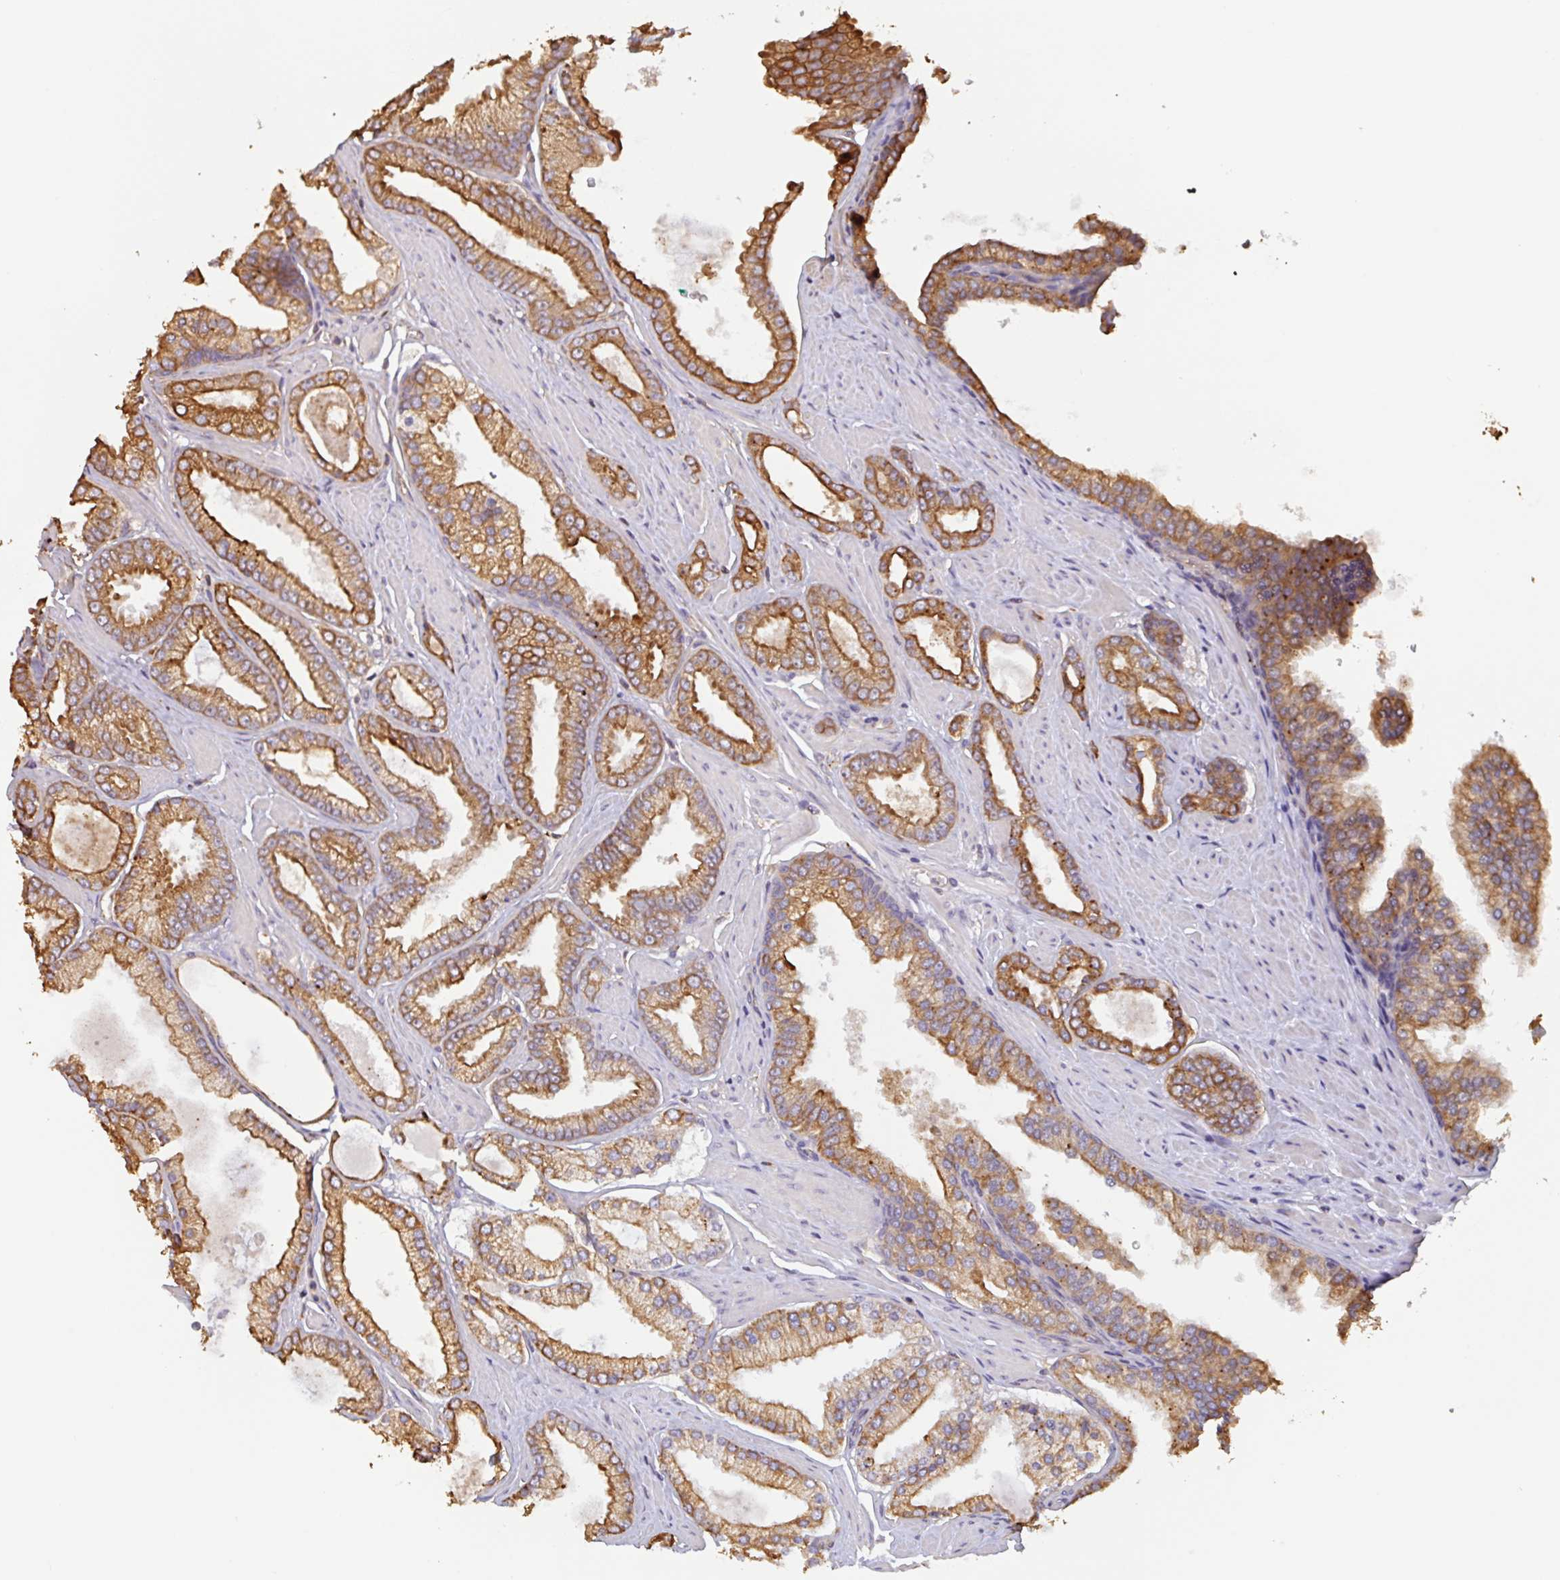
{"staining": {"intensity": "moderate", "quantity": ">75%", "location": "cytoplasmic/membranous"}, "tissue": "prostate cancer", "cell_type": "Tumor cells", "image_type": "cancer", "snomed": [{"axis": "morphology", "description": "Adenocarcinoma, Low grade"}, {"axis": "topography", "description": "Prostate"}], "caption": "Human prostate cancer (low-grade adenocarcinoma) stained with a protein marker demonstrates moderate staining in tumor cells.", "gene": "ZNF790", "patient": {"sex": "male", "age": 42}}